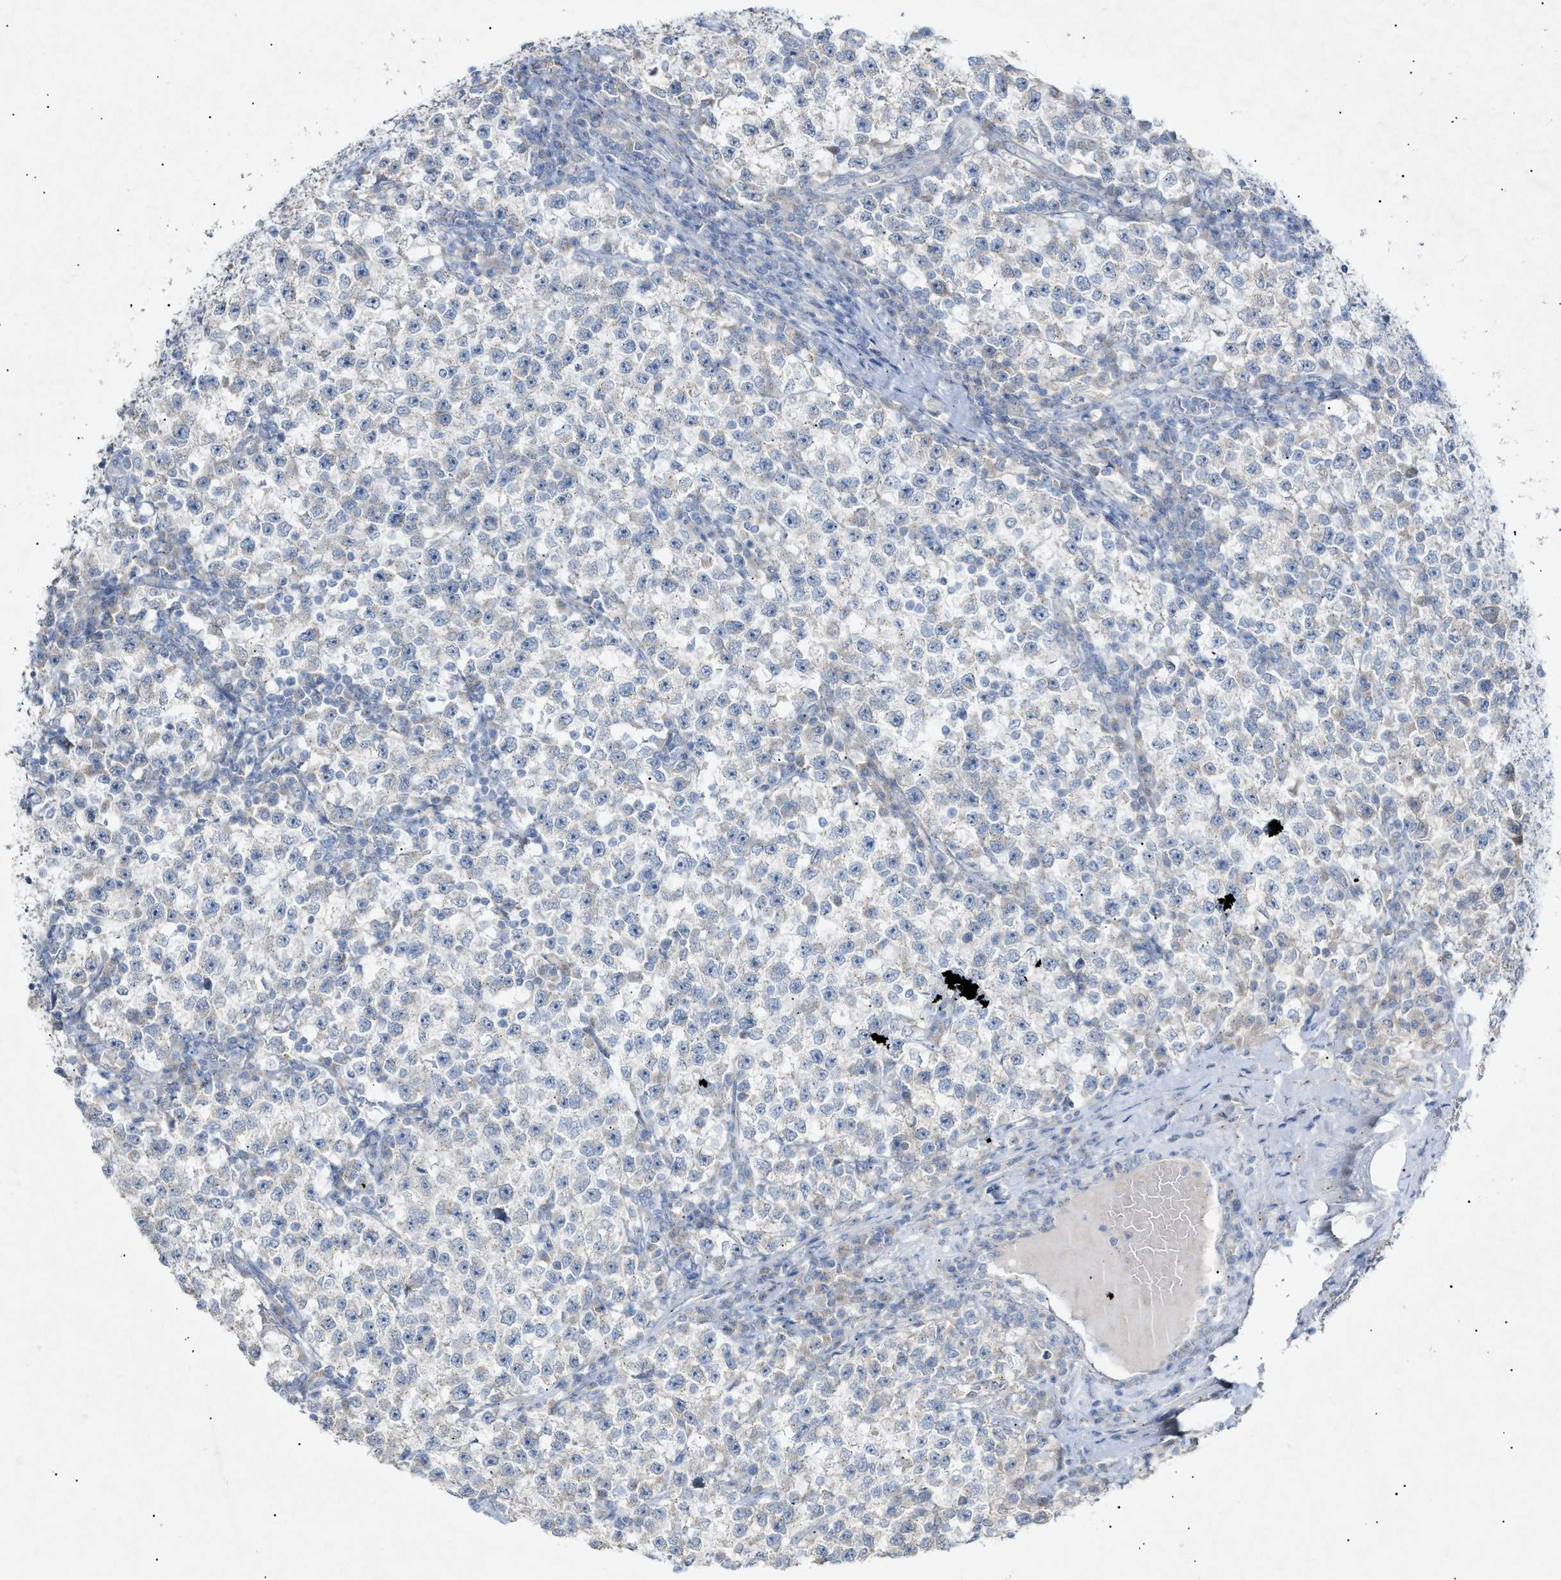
{"staining": {"intensity": "negative", "quantity": "none", "location": "none"}, "tissue": "testis cancer", "cell_type": "Tumor cells", "image_type": "cancer", "snomed": [{"axis": "morphology", "description": "Seminoma, NOS"}, {"axis": "topography", "description": "Testis"}], "caption": "The image reveals no staining of tumor cells in testis cancer. The staining is performed using DAB brown chromogen with nuclei counter-stained in using hematoxylin.", "gene": "SLC25A31", "patient": {"sex": "male", "age": 22}}